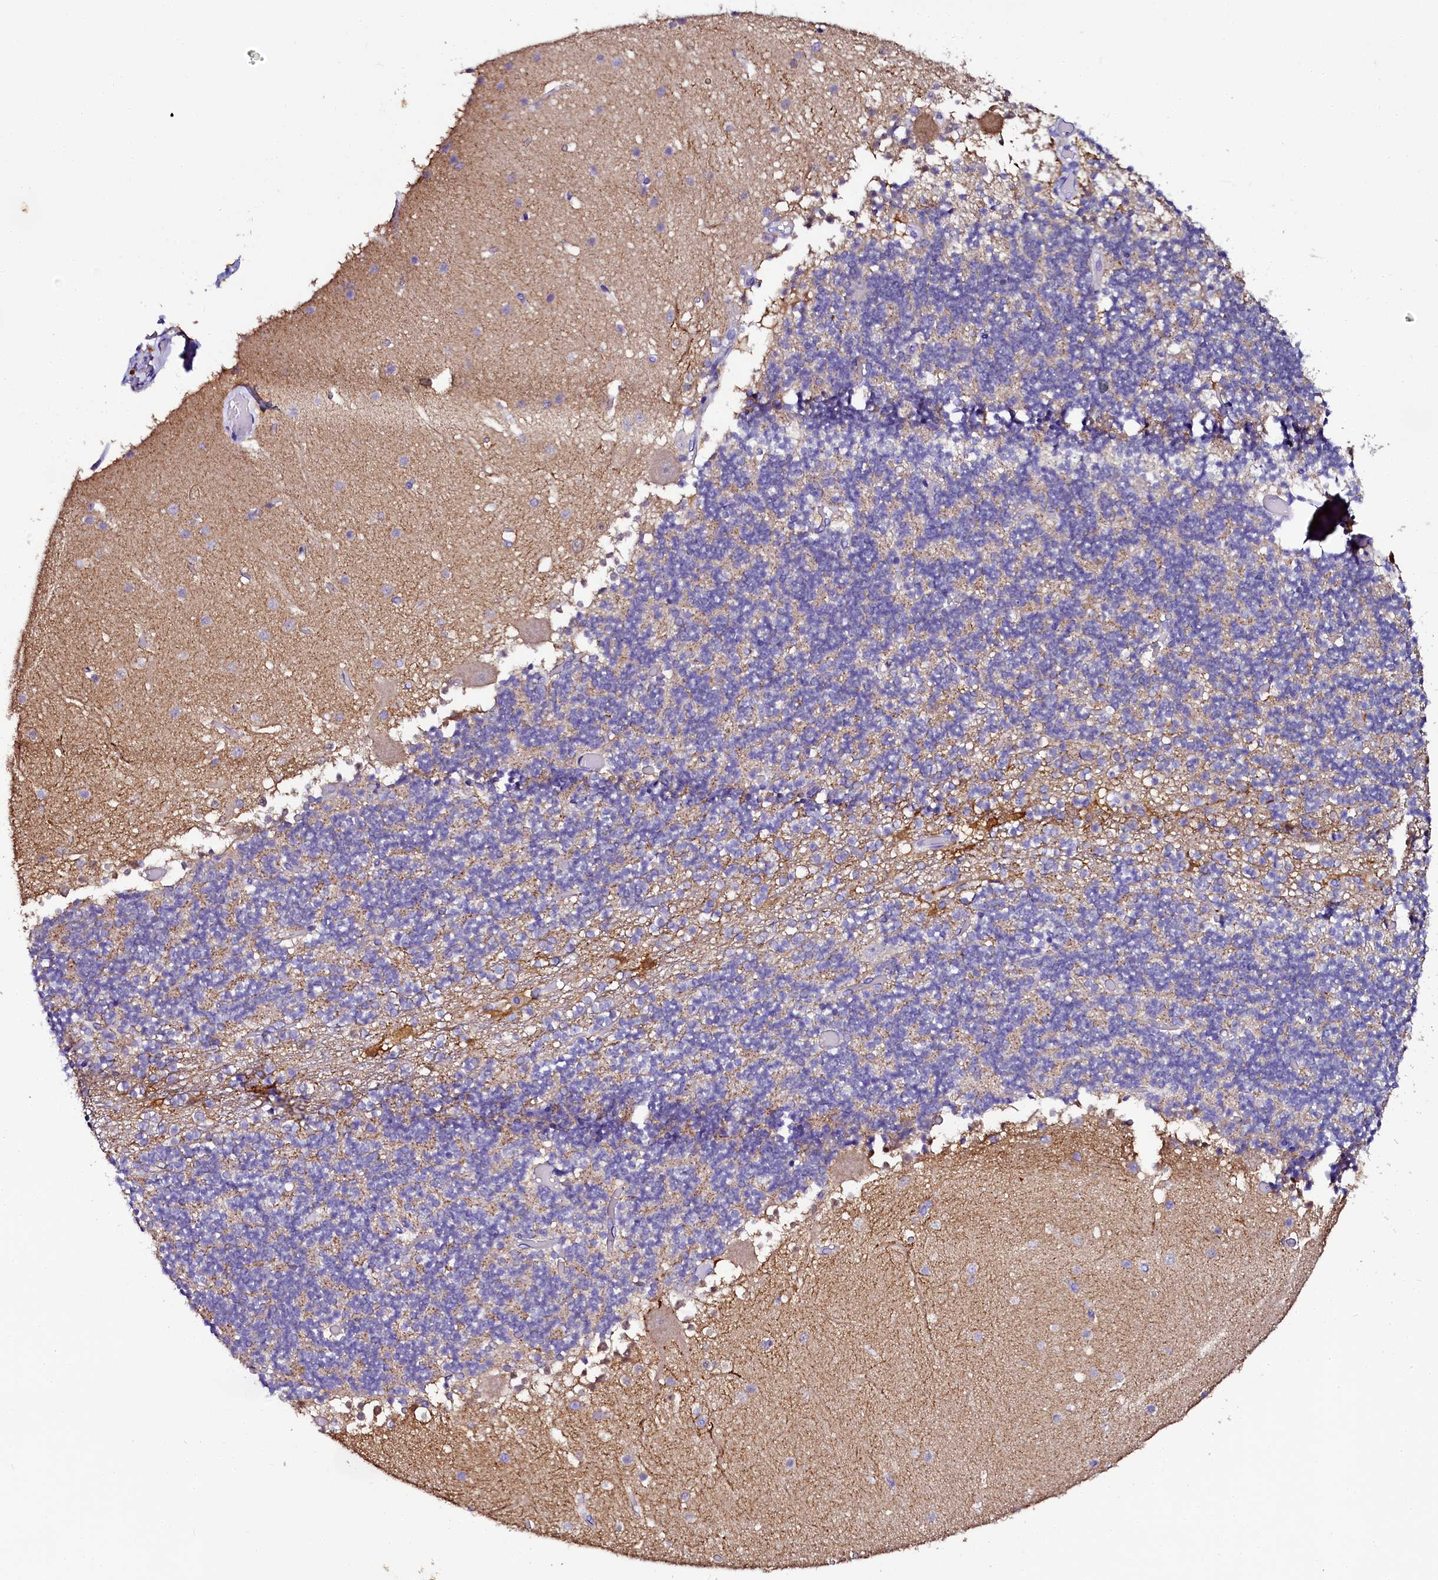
{"staining": {"intensity": "weak", "quantity": "<25%", "location": "cytoplasmic/membranous"}, "tissue": "cerebellum", "cell_type": "Cells in granular layer", "image_type": "normal", "snomed": [{"axis": "morphology", "description": "Normal tissue, NOS"}, {"axis": "topography", "description": "Cerebellum"}], "caption": "There is no significant staining in cells in granular layer of cerebellum. (DAB (3,3'-diaminobenzidine) IHC, high magnification).", "gene": "SORD", "patient": {"sex": "female", "age": 28}}